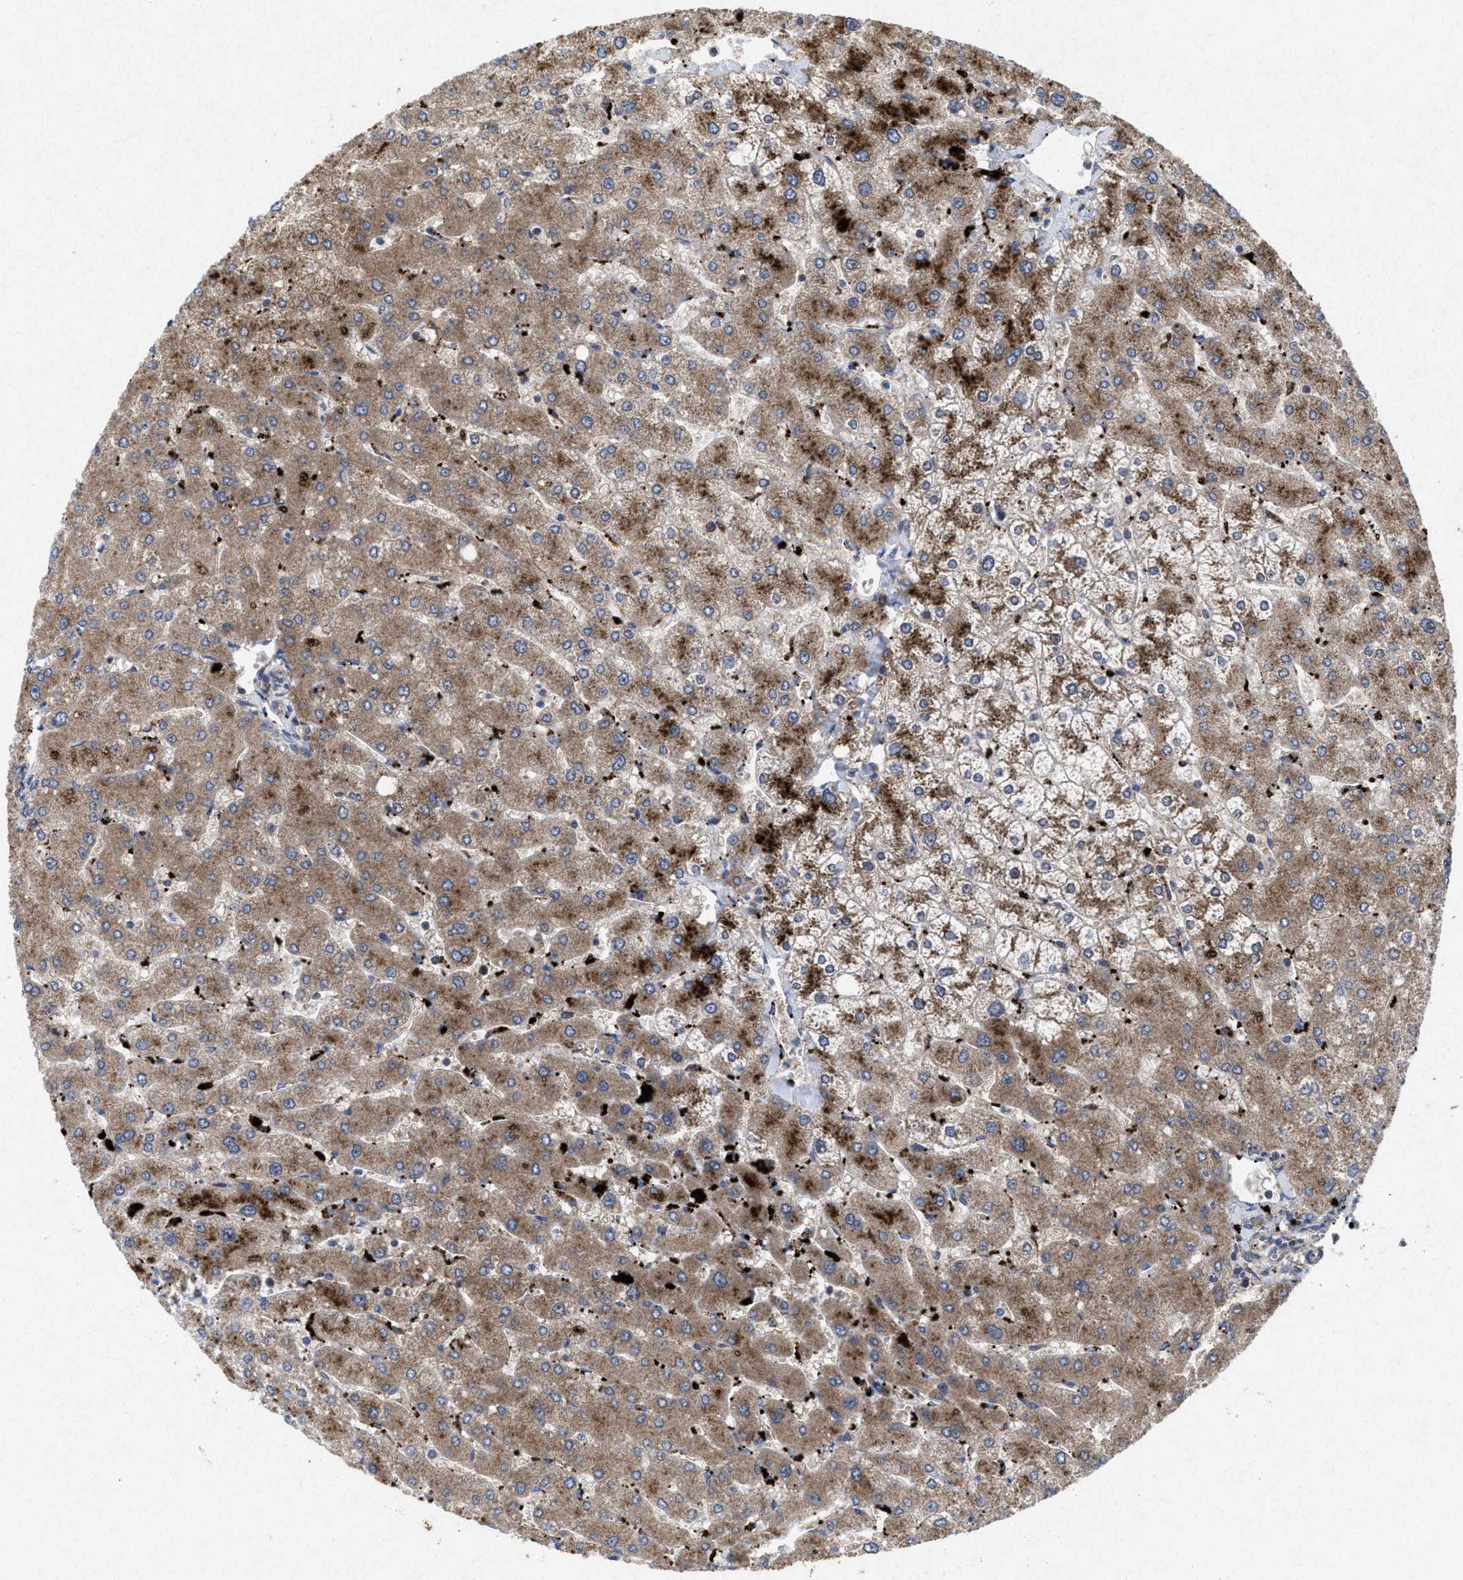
{"staining": {"intensity": "negative", "quantity": "none", "location": "none"}, "tissue": "liver", "cell_type": "Cholangiocytes", "image_type": "normal", "snomed": [{"axis": "morphology", "description": "Normal tissue, NOS"}, {"axis": "topography", "description": "Liver"}], "caption": "This is a image of immunohistochemistry (IHC) staining of normal liver, which shows no staining in cholangiocytes. (DAB IHC with hematoxylin counter stain).", "gene": "MSI2", "patient": {"sex": "male", "age": 55}}